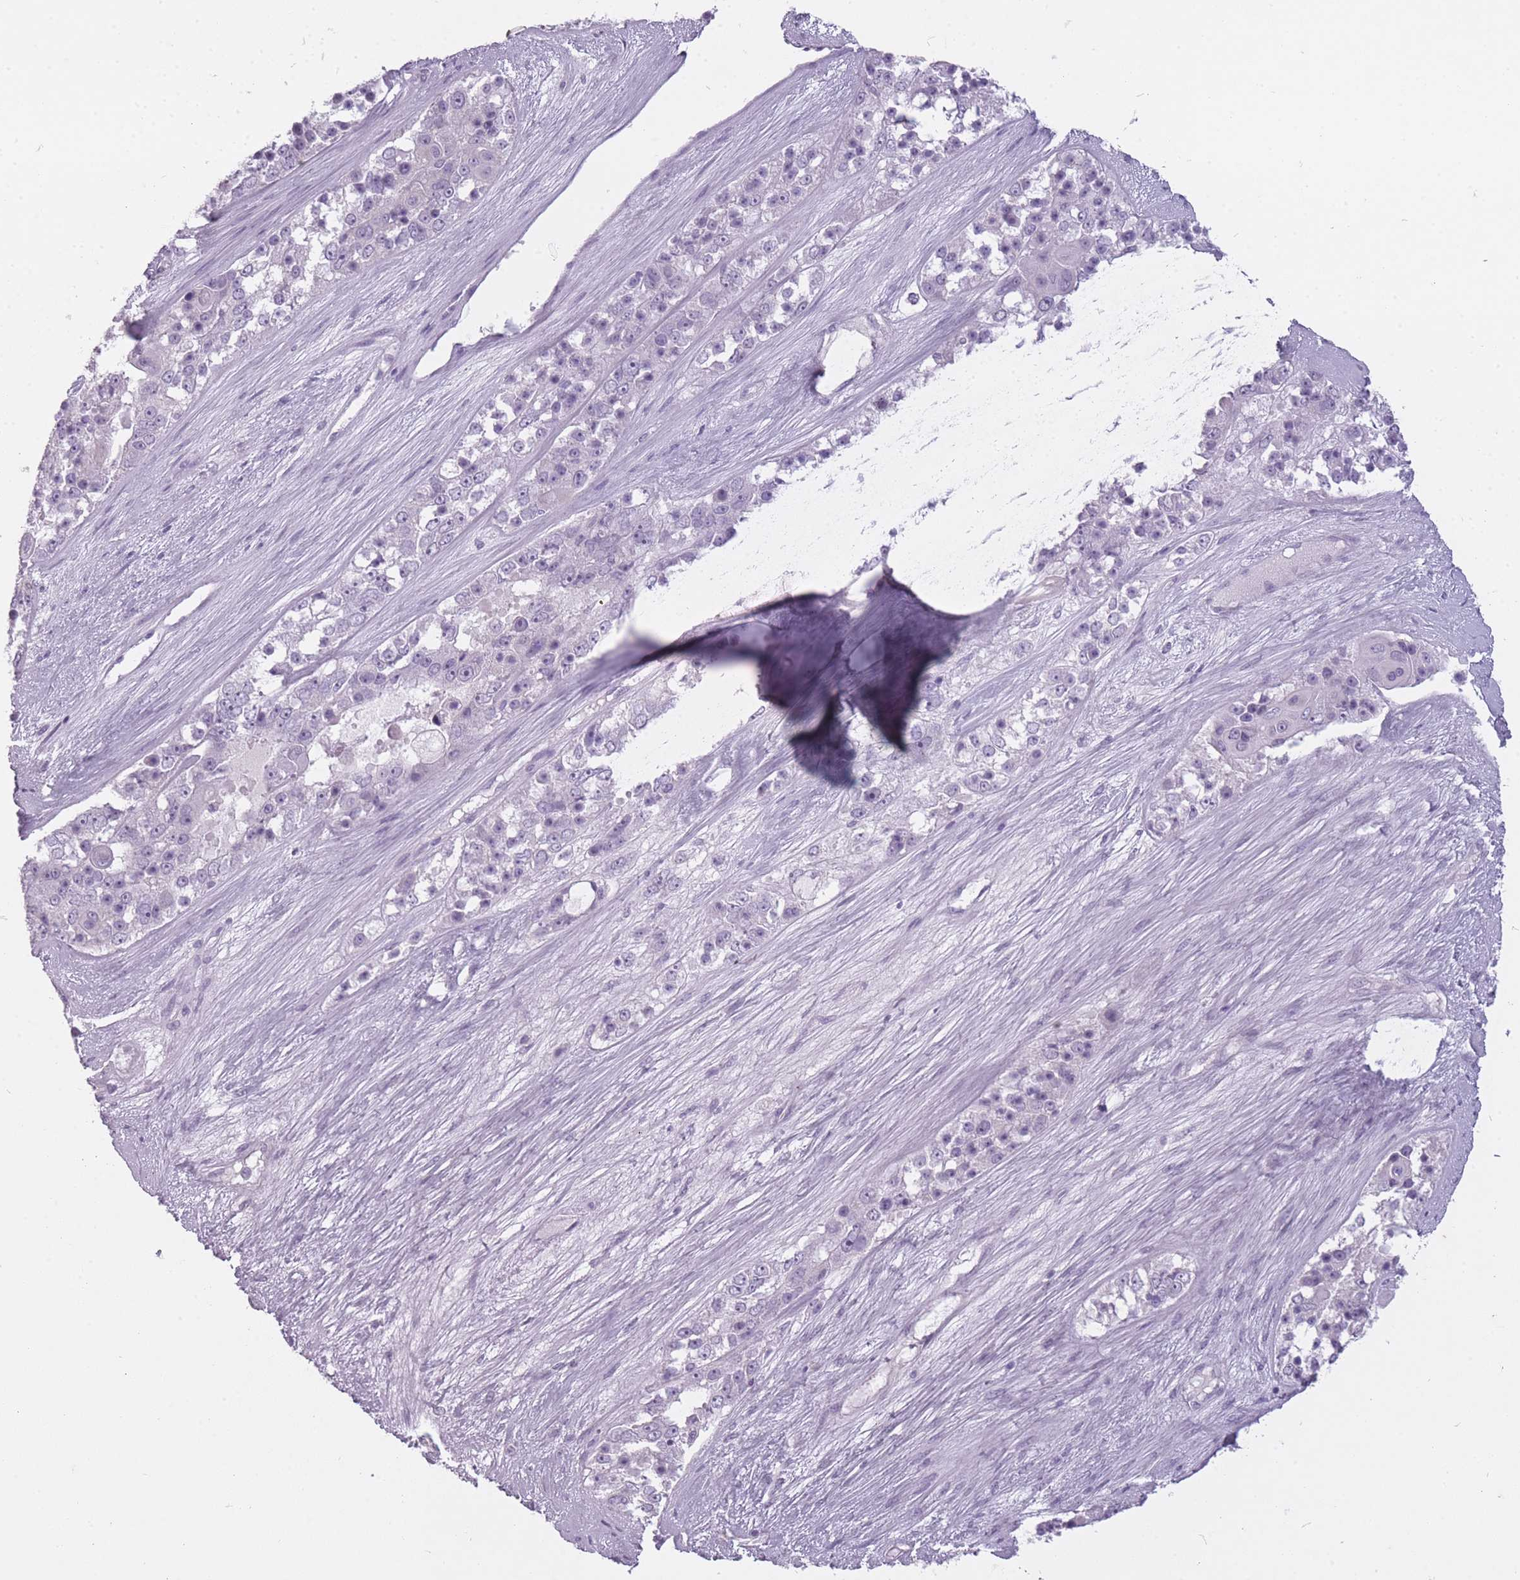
{"staining": {"intensity": "negative", "quantity": "none", "location": "none"}, "tissue": "ovarian cancer", "cell_type": "Tumor cells", "image_type": "cancer", "snomed": [{"axis": "morphology", "description": "Carcinoma, endometroid"}, {"axis": "topography", "description": "Ovary"}], "caption": "Tumor cells show no significant protein expression in endometroid carcinoma (ovarian).", "gene": "RFX4", "patient": {"sex": "female", "age": 51}}